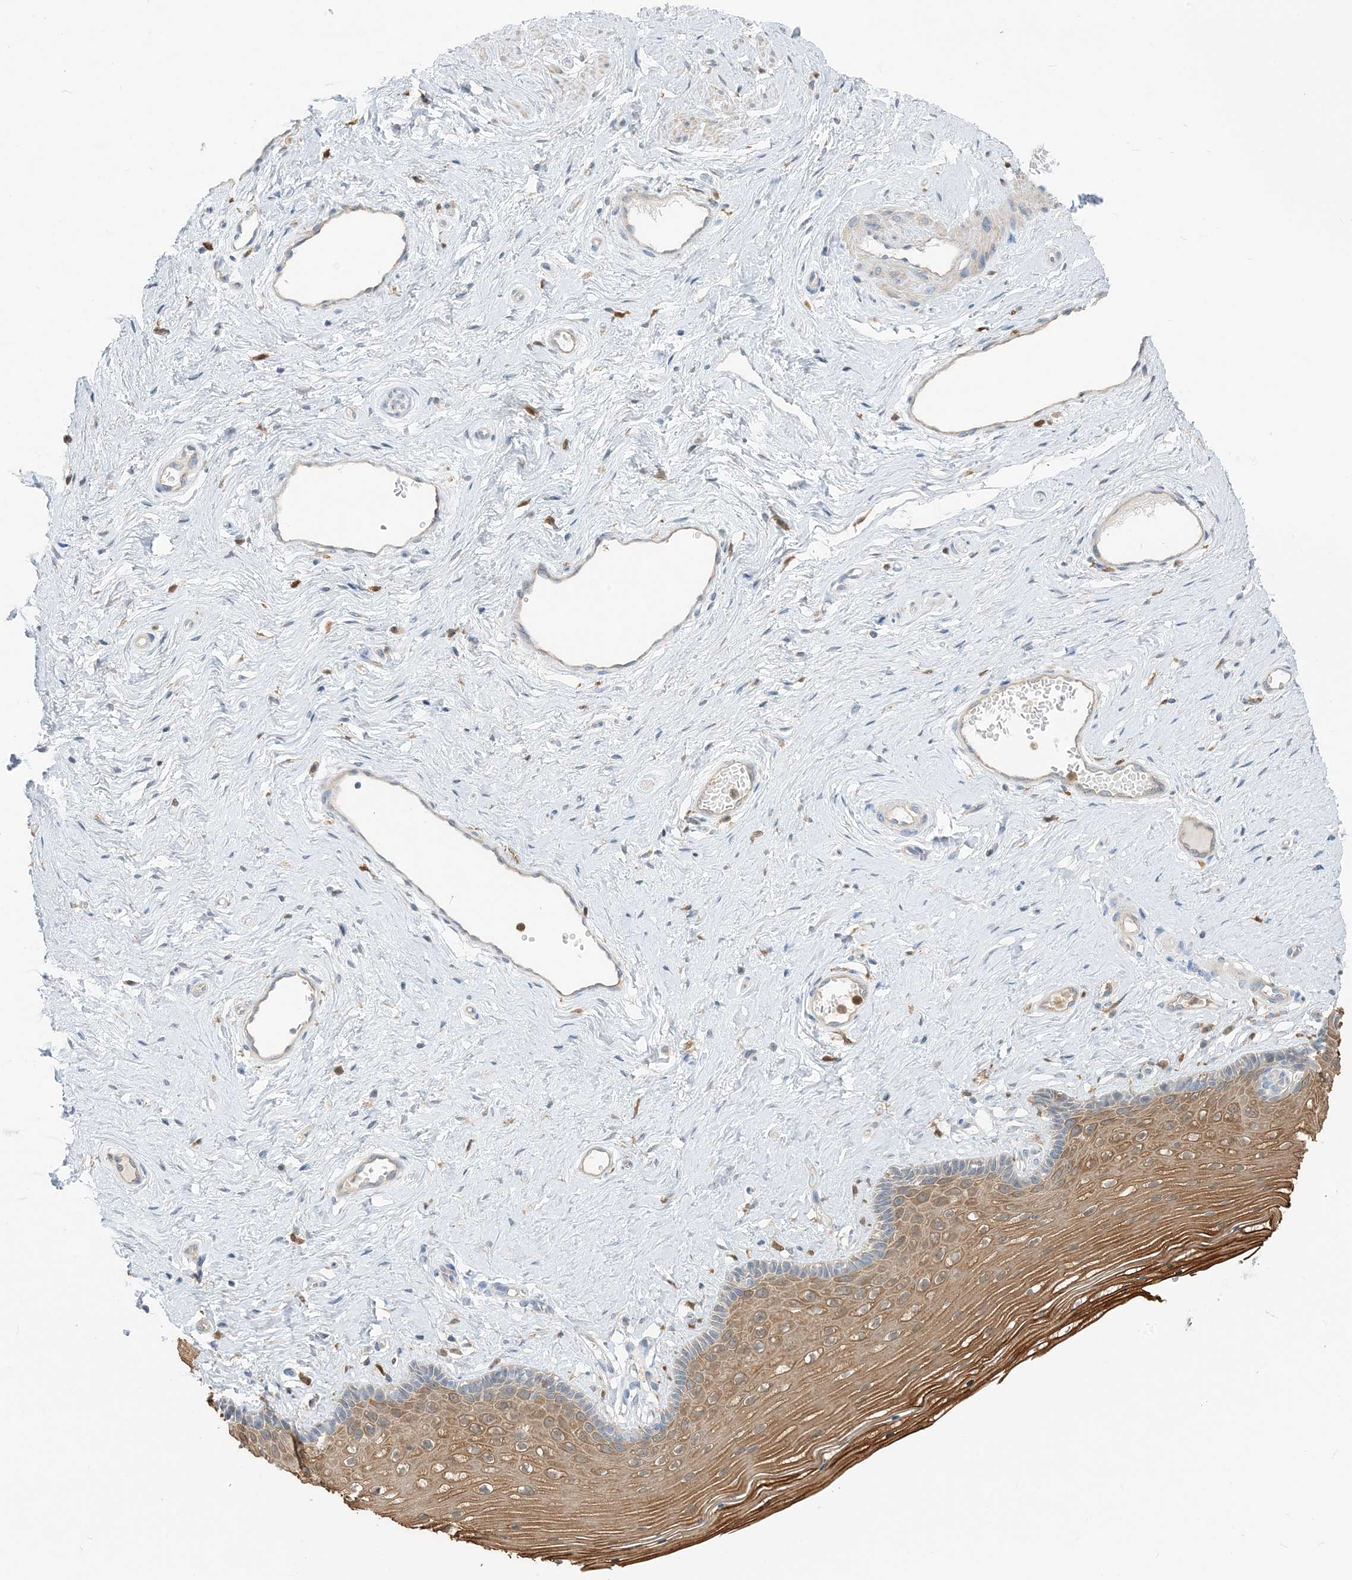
{"staining": {"intensity": "moderate", "quantity": "25%-75%", "location": "cytoplasmic/membranous"}, "tissue": "vagina", "cell_type": "Squamous epithelial cells", "image_type": "normal", "snomed": [{"axis": "morphology", "description": "Normal tissue, NOS"}, {"axis": "topography", "description": "Vagina"}], "caption": "Vagina stained for a protein reveals moderate cytoplasmic/membranous positivity in squamous epithelial cells. (IHC, brightfield microscopy, high magnification).", "gene": "NAGK", "patient": {"sex": "female", "age": 46}}